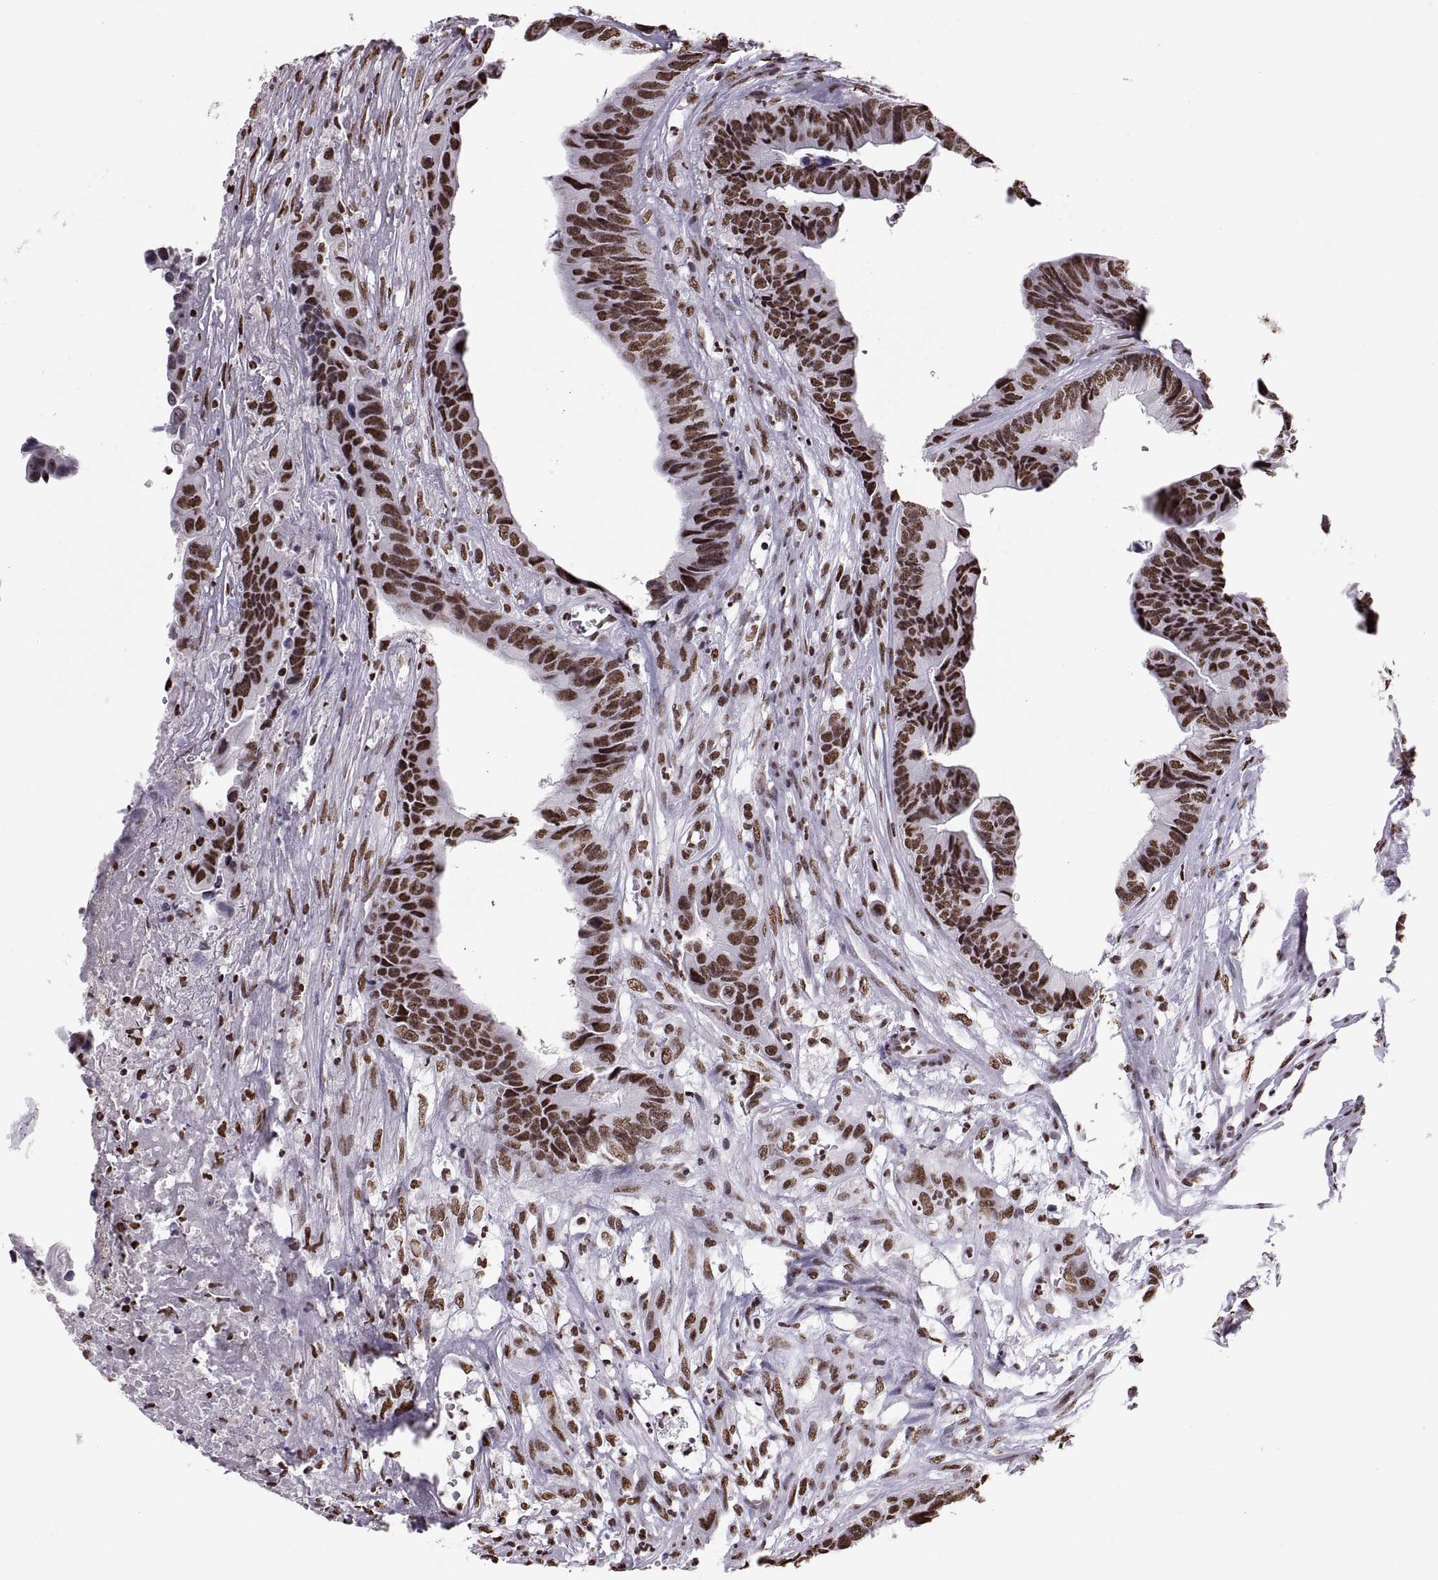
{"staining": {"intensity": "strong", "quantity": "25%-75%", "location": "nuclear"}, "tissue": "colorectal cancer", "cell_type": "Tumor cells", "image_type": "cancer", "snomed": [{"axis": "morphology", "description": "Adenocarcinoma, NOS"}, {"axis": "topography", "description": "Colon"}], "caption": "Immunohistochemical staining of colorectal cancer (adenocarcinoma) displays strong nuclear protein staining in about 25%-75% of tumor cells.", "gene": "SNAI1", "patient": {"sex": "female", "age": 87}}